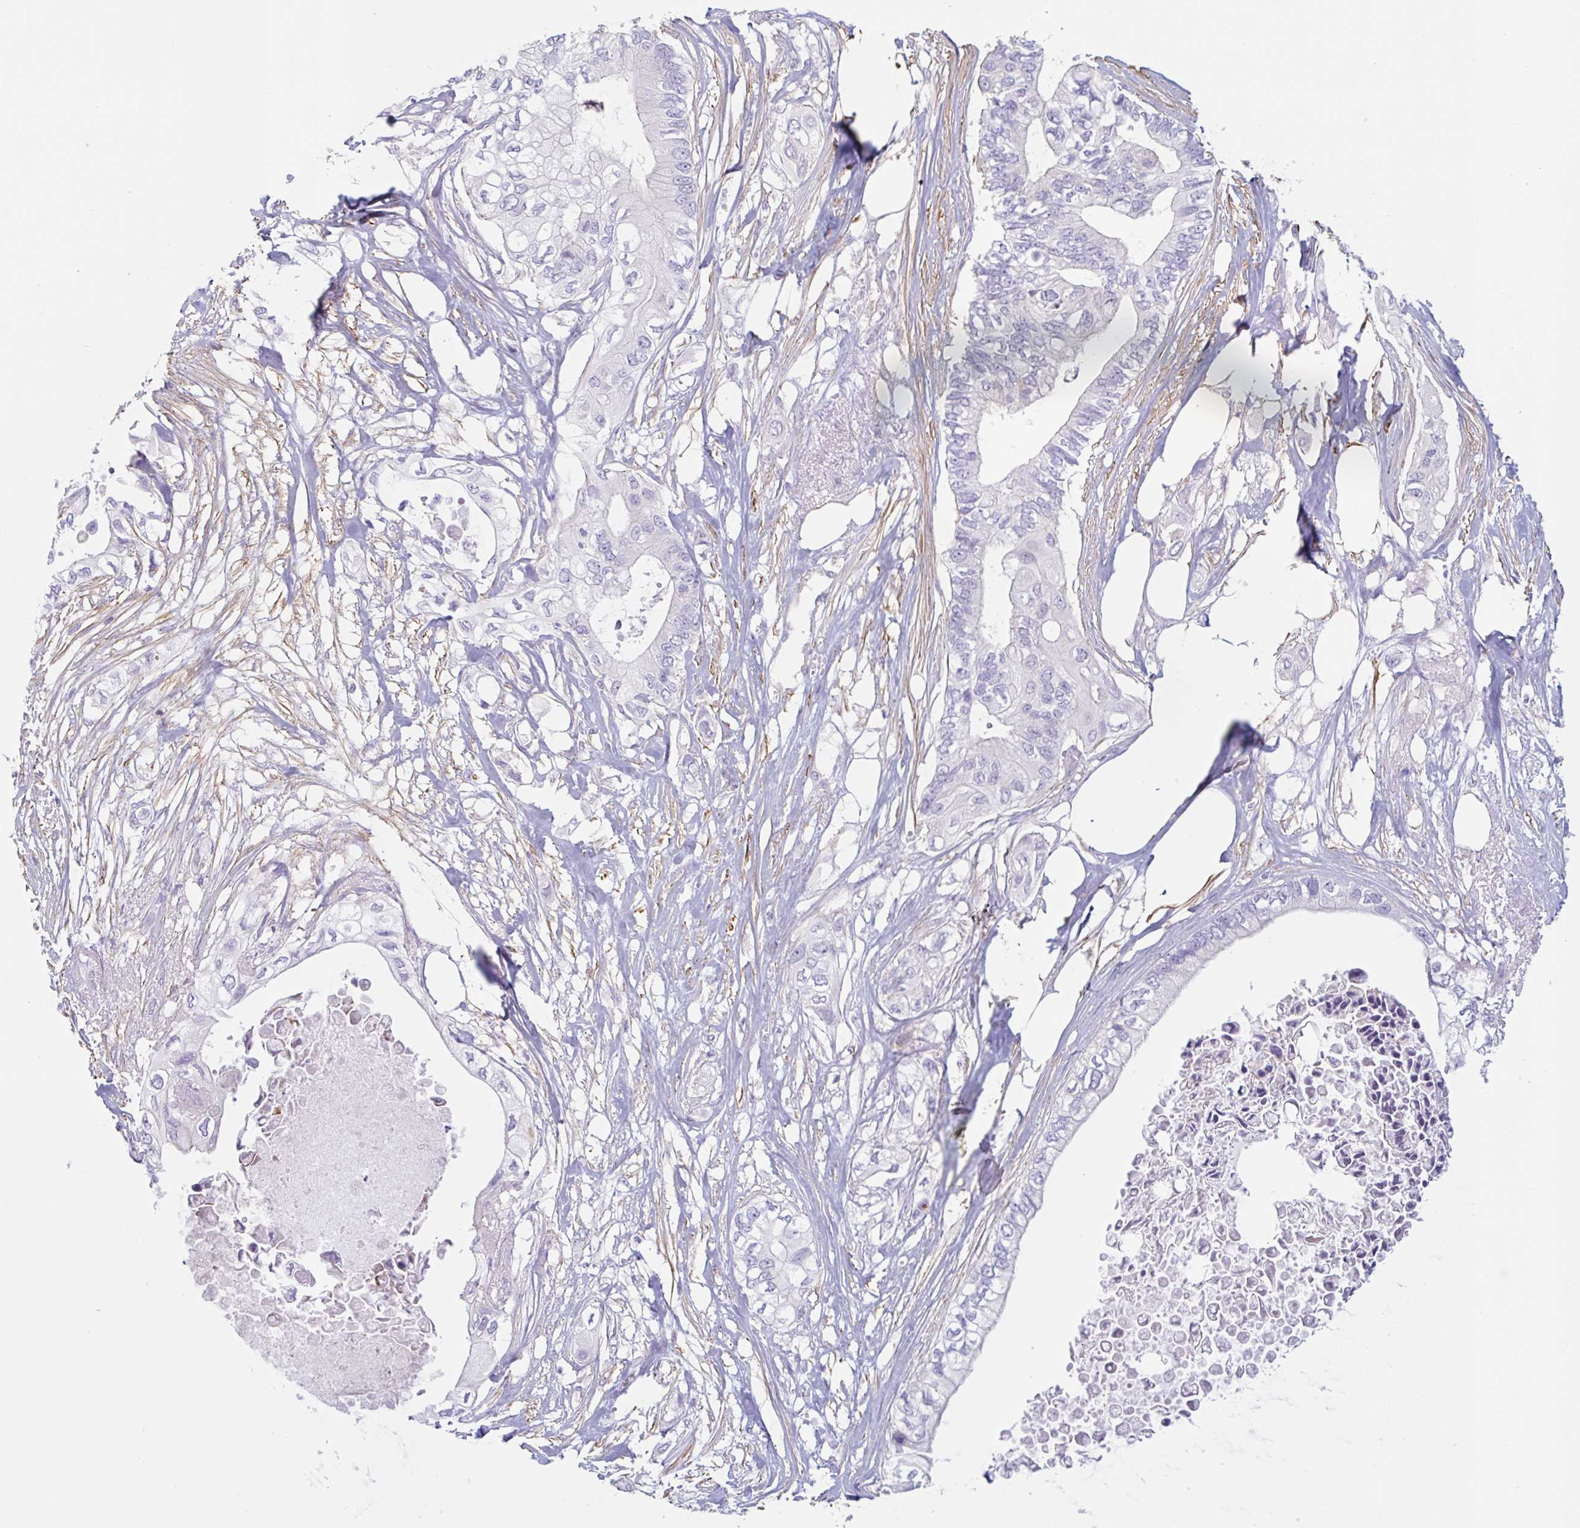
{"staining": {"intensity": "negative", "quantity": "none", "location": "none"}, "tissue": "pancreatic cancer", "cell_type": "Tumor cells", "image_type": "cancer", "snomed": [{"axis": "morphology", "description": "Adenocarcinoma, NOS"}, {"axis": "topography", "description": "Pancreas"}], "caption": "An image of human pancreatic adenocarcinoma is negative for staining in tumor cells.", "gene": "MYH10", "patient": {"sex": "female", "age": 63}}